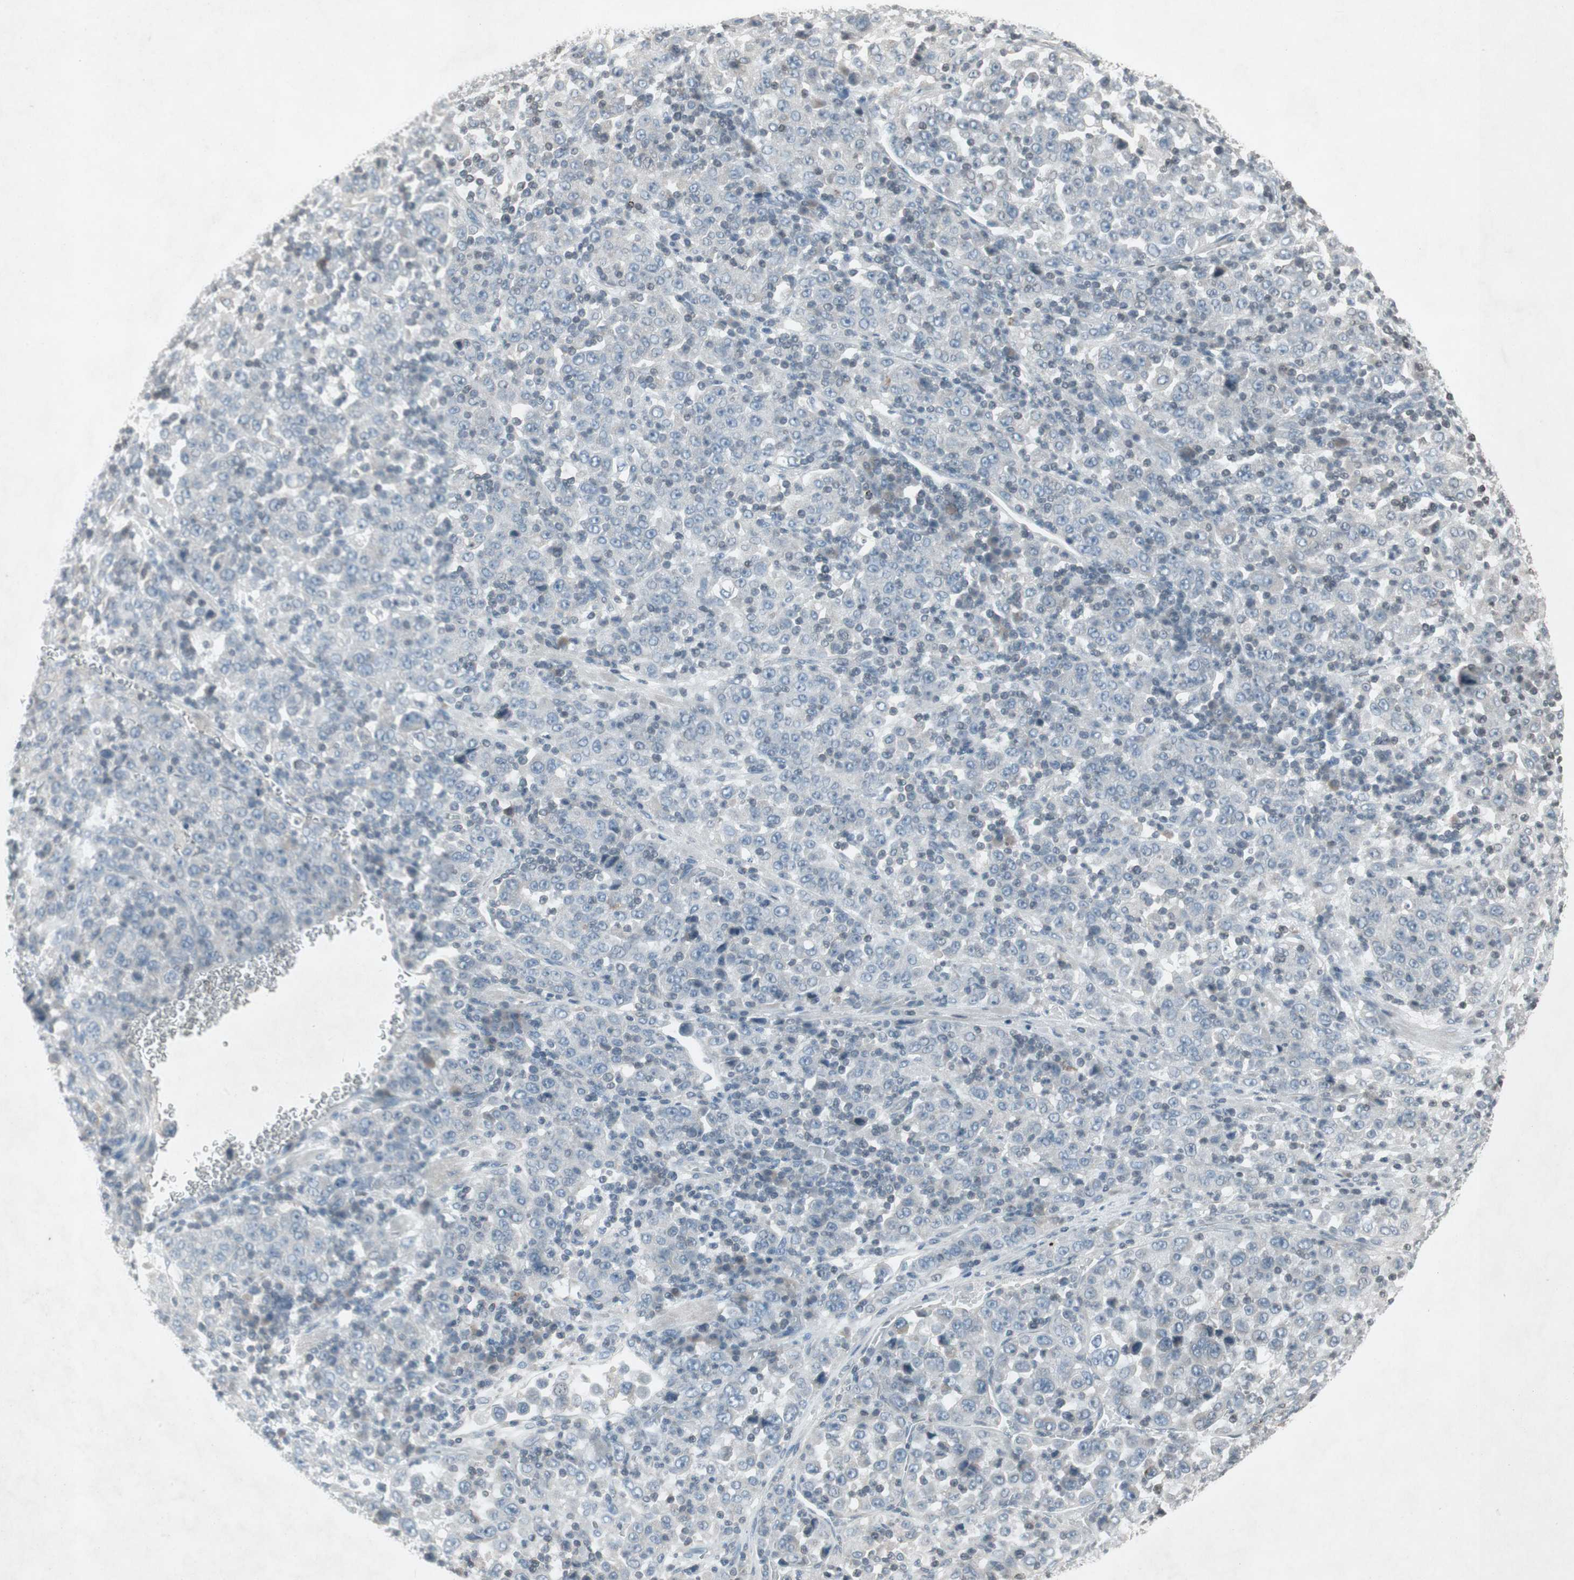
{"staining": {"intensity": "negative", "quantity": "none", "location": "none"}, "tissue": "stomach cancer", "cell_type": "Tumor cells", "image_type": "cancer", "snomed": [{"axis": "morphology", "description": "Normal tissue, NOS"}, {"axis": "morphology", "description": "Adenocarcinoma, NOS"}, {"axis": "topography", "description": "Stomach, upper"}, {"axis": "topography", "description": "Stomach"}], "caption": "This is an immunohistochemistry (IHC) image of human stomach cancer (adenocarcinoma). There is no expression in tumor cells.", "gene": "ARG2", "patient": {"sex": "male", "age": 59}}